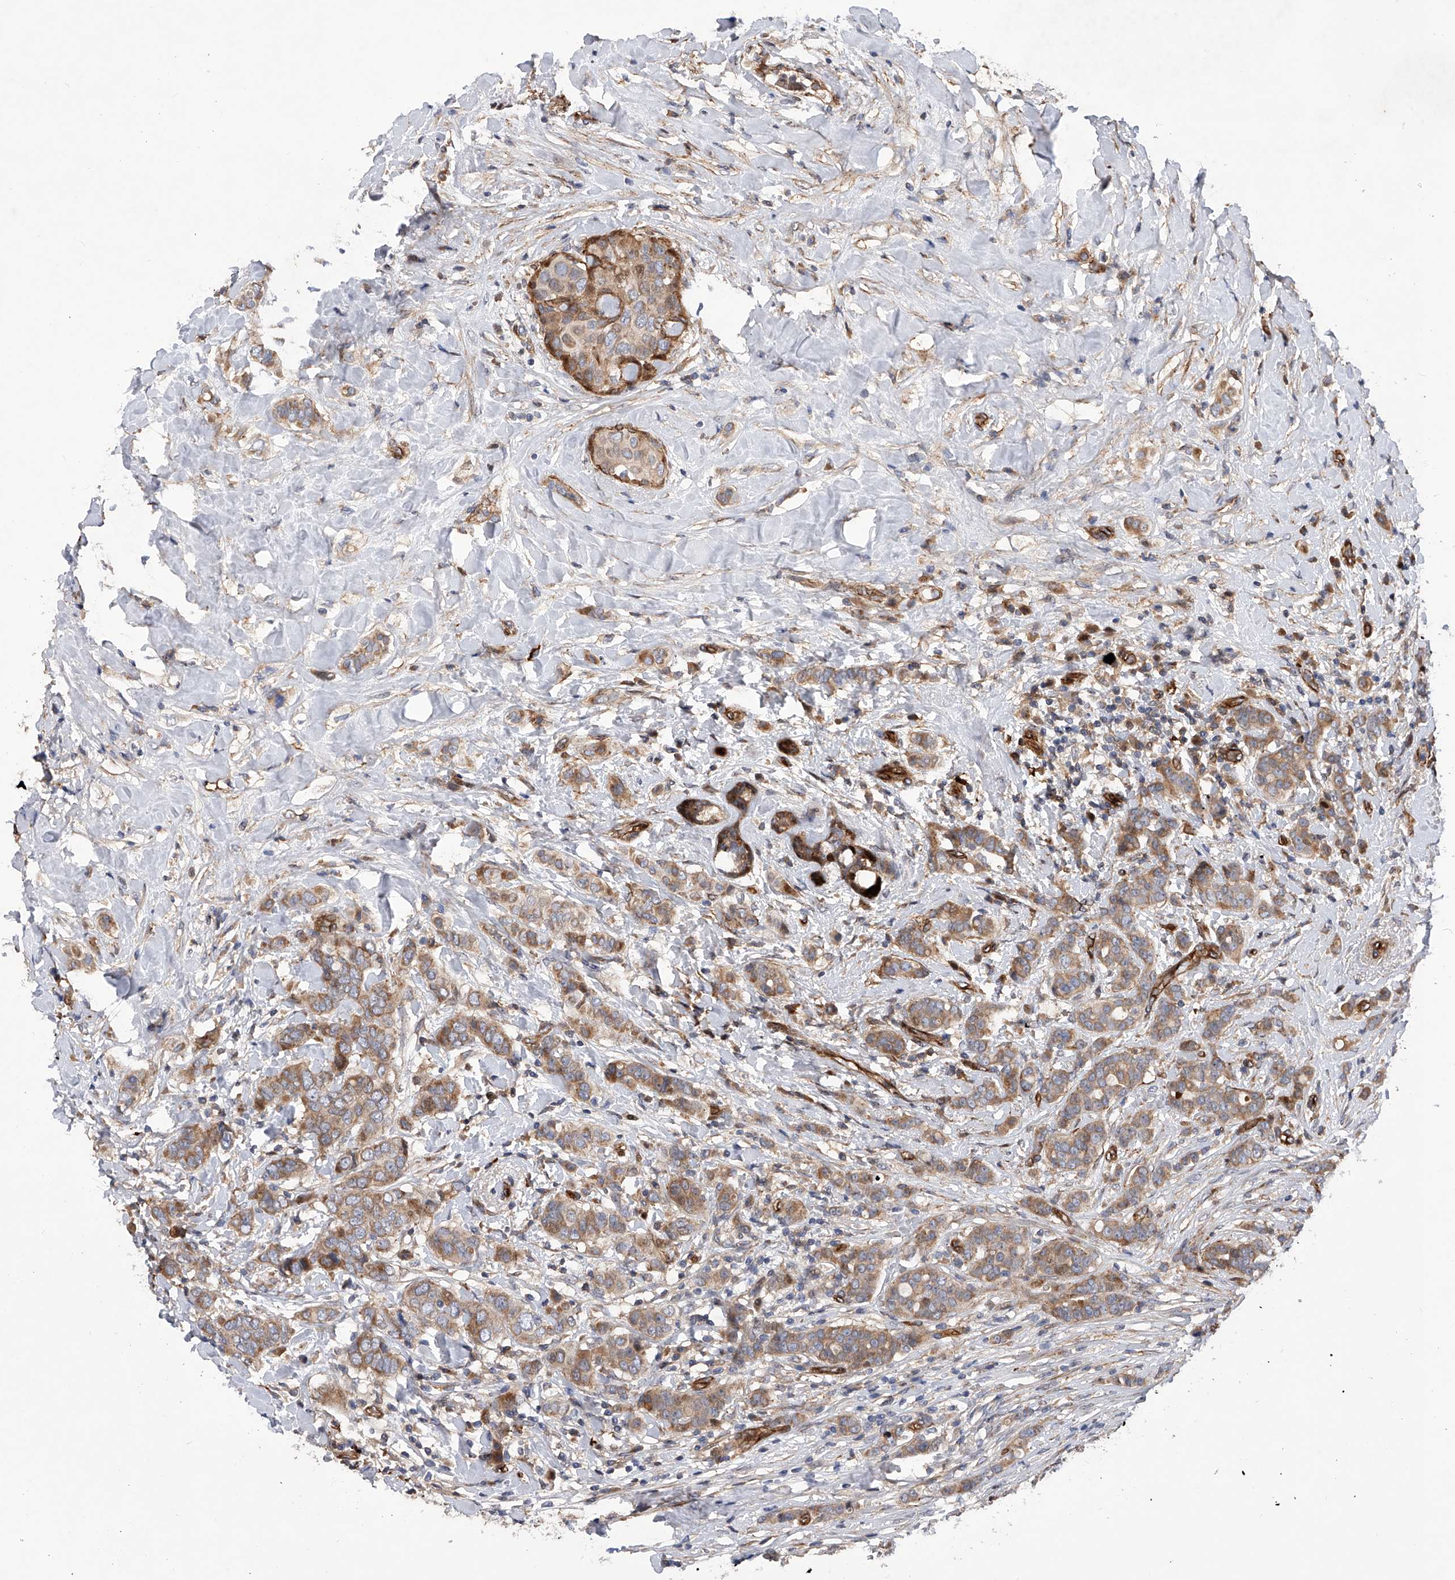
{"staining": {"intensity": "moderate", "quantity": ">75%", "location": "cytoplasmic/membranous"}, "tissue": "breast cancer", "cell_type": "Tumor cells", "image_type": "cancer", "snomed": [{"axis": "morphology", "description": "Lobular carcinoma"}, {"axis": "topography", "description": "Breast"}], "caption": "A high-resolution image shows immunohistochemistry staining of breast cancer (lobular carcinoma), which exhibits moderate cytoplasmic/membranous positivity in approximately >75% of tumor cells.", "gene": "PDSS2", "patient": {"sex": "female", "age": 51}}